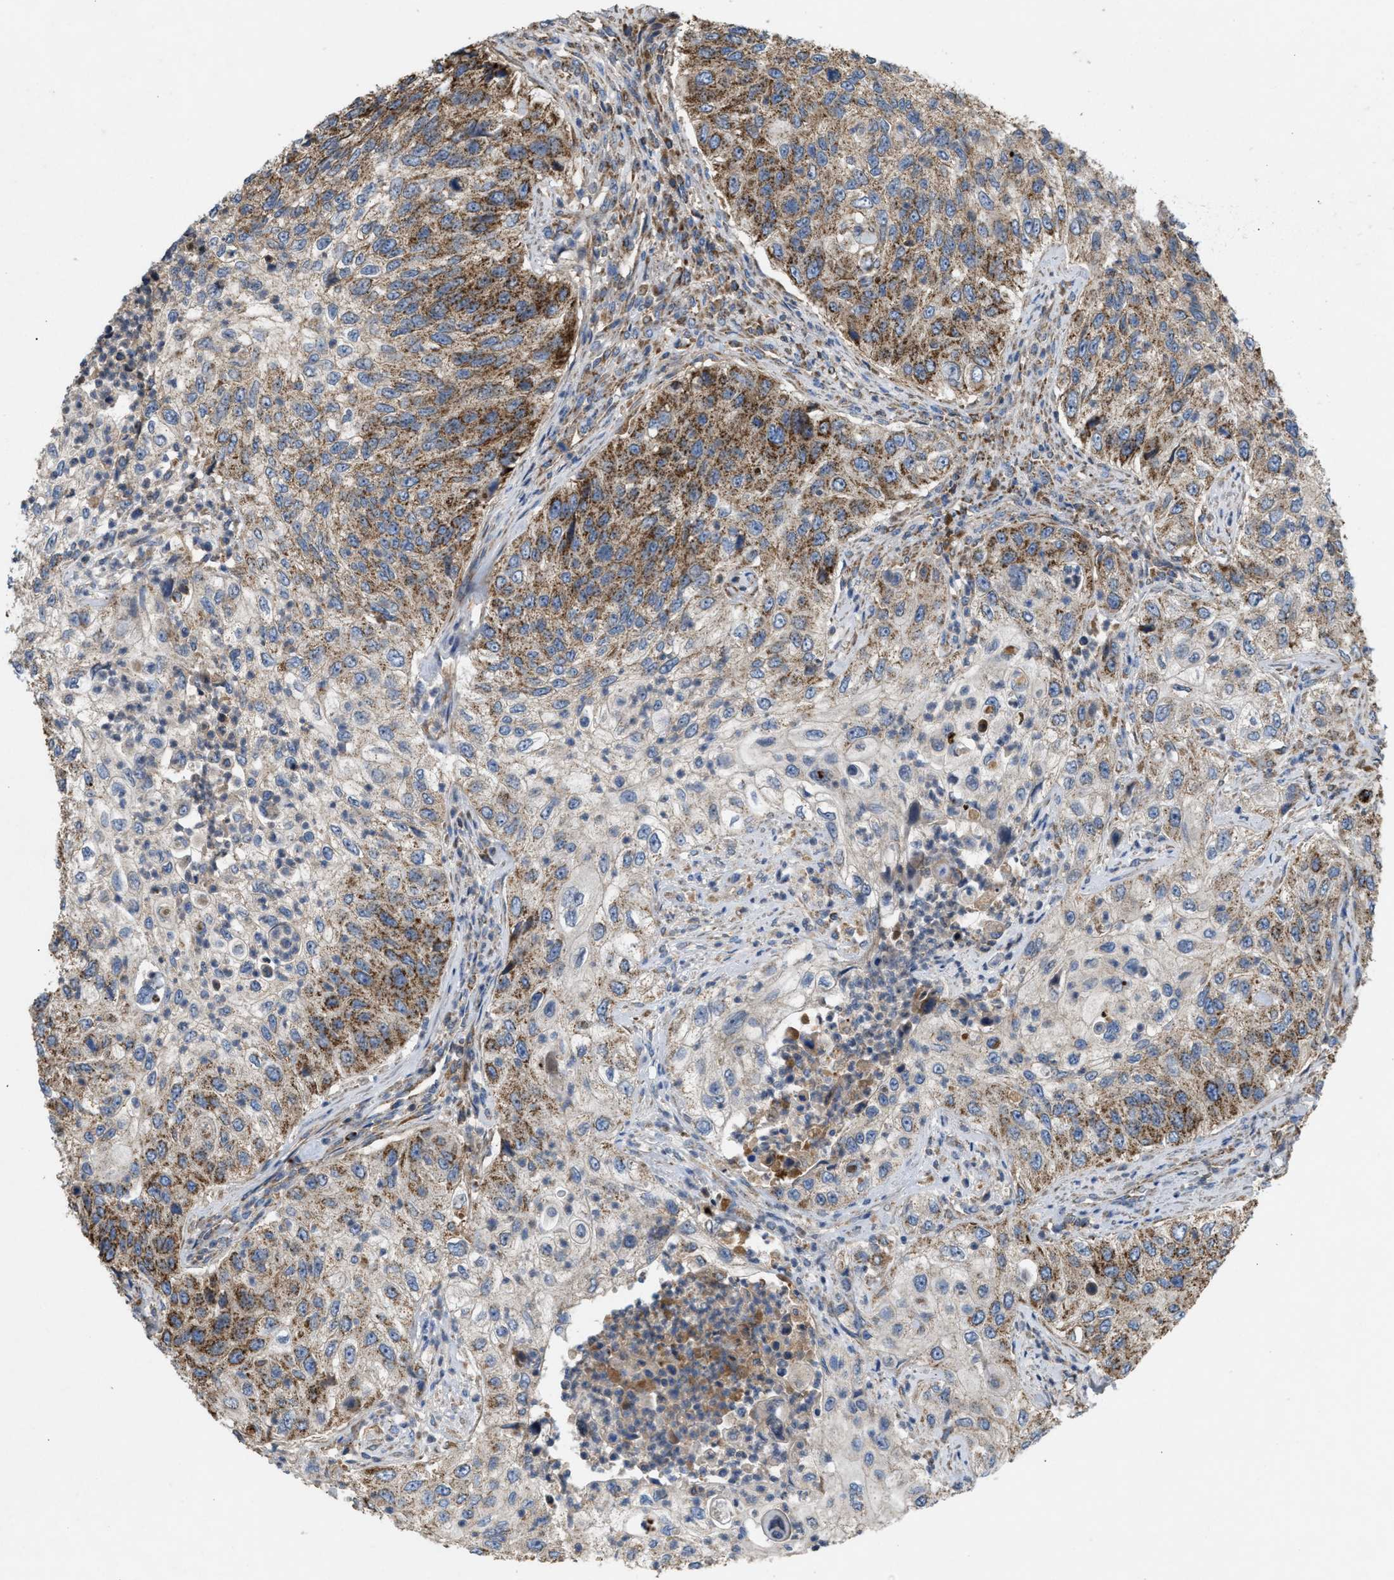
{"staining": {"intensity": "moderate", "quantity": "25%-75%", "location": "cytoplasmic/membranous"}, "tissue": "urothelial cancer", "cell_type": "Tumor cells", "image_type": "cancer", "snomed": [{"axis": "morphology", "description": "Urothelial carcinoma, High grade"}, {"axis": "topography", "description": "Urinary bladder"}], "caption": "High-grade urothelial carcinoma stained with a protein marker exhibits moderate staining in tumor cells.", "gene": "TACO1", "patient": {"sex": "female", "age": 60}}